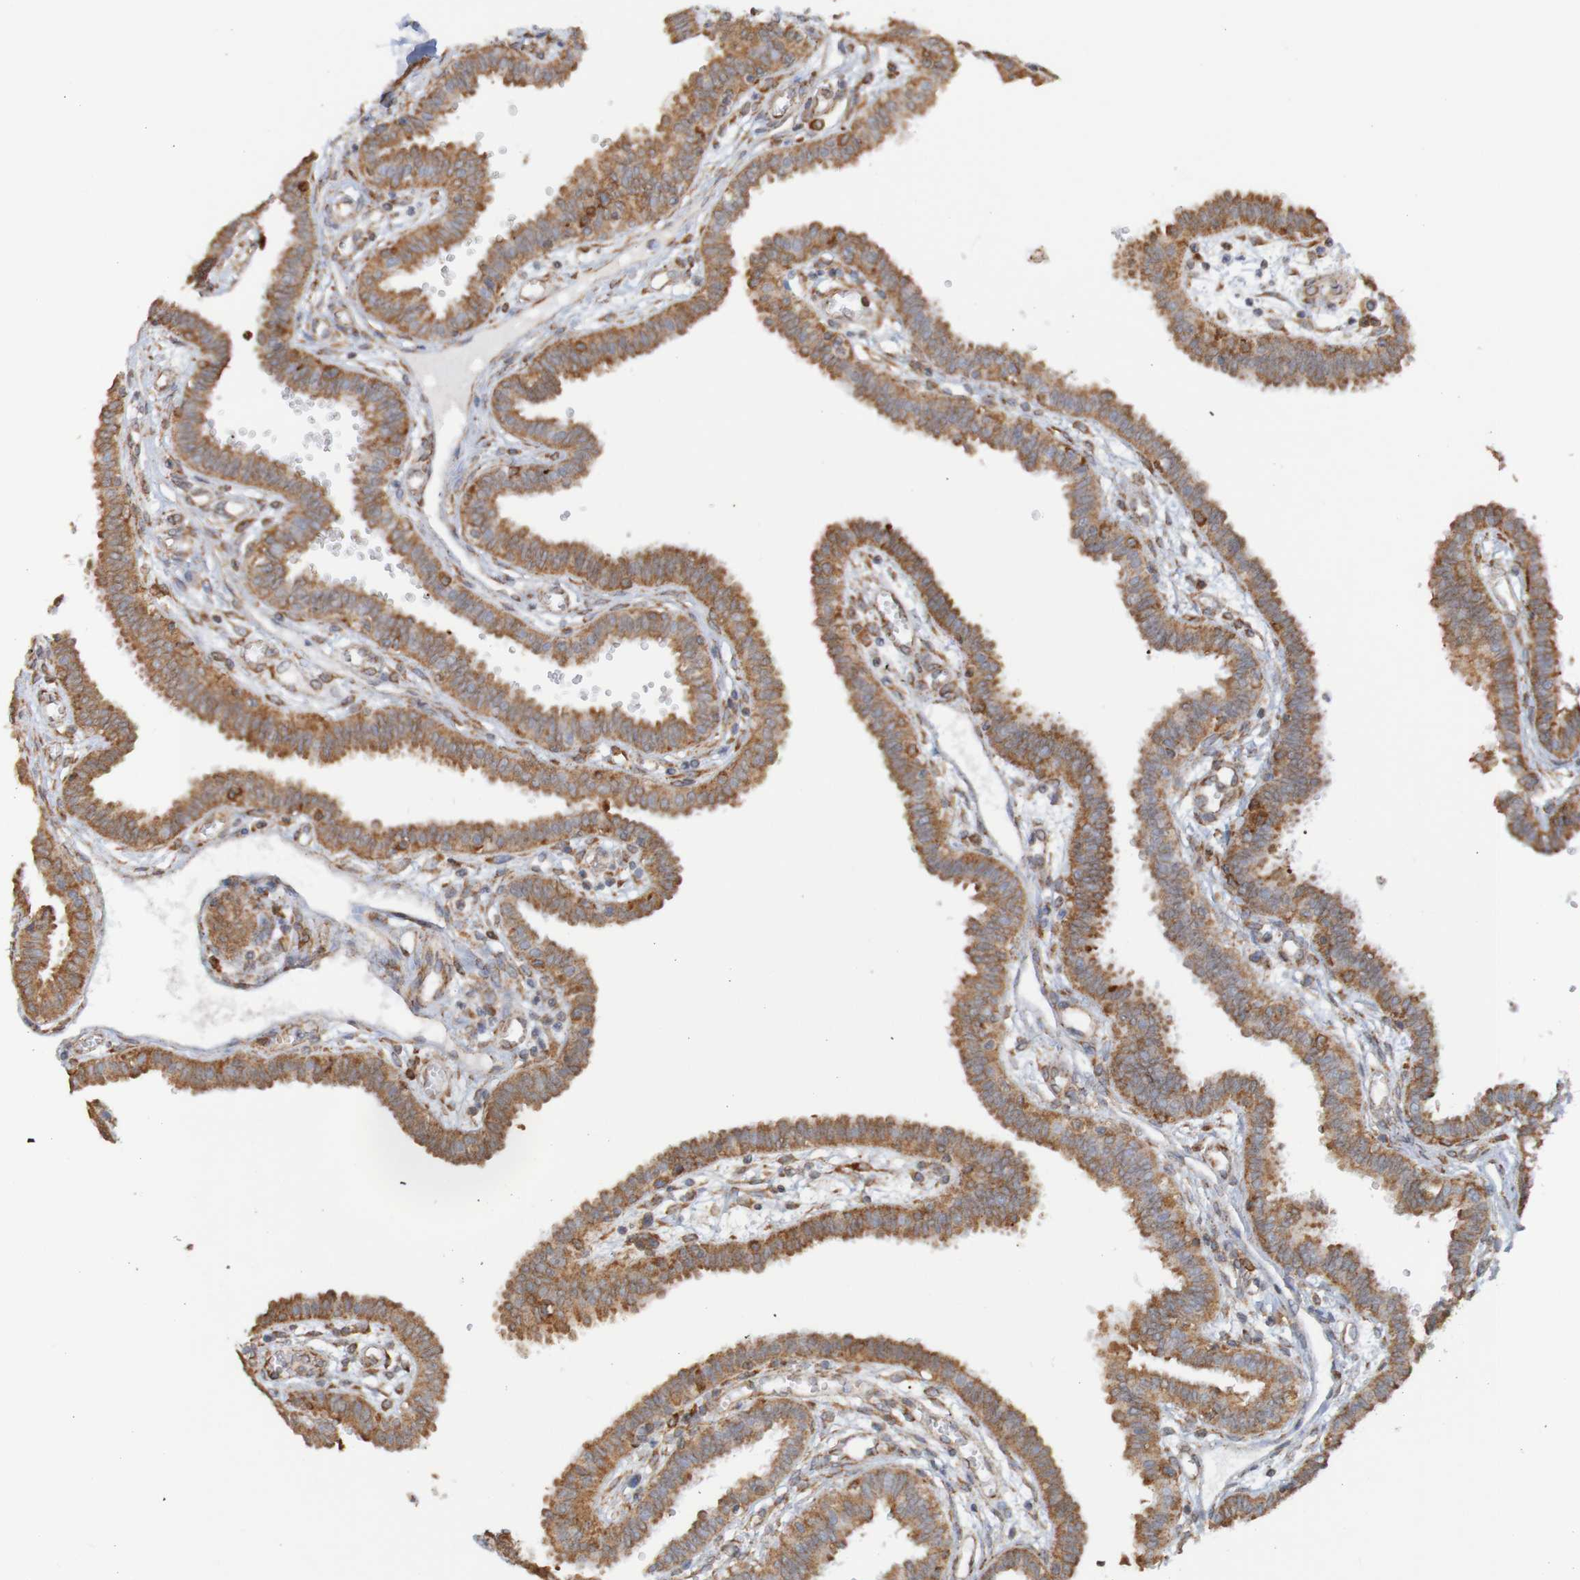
{"staining": {"intensity": "moderate", "quantity": ">75%", "location": "cytoplasmic/membranous"}, "tissue": "fallopian tube", "cell_type": "Glandular cells", "image_type": "normal", "snomed": [{"axis": "morphology", "description": "Normal tissue, NOS"}, {"axis": "topography", "description": "Fallopian tube"}], "caption": "An image of human fallopian tube stained for a protein displays moderate cytoplasmic/membranous brown staining in glandular cells.", "gene": "PDIA3", "patient": {"sex": "female", "age": 32}}